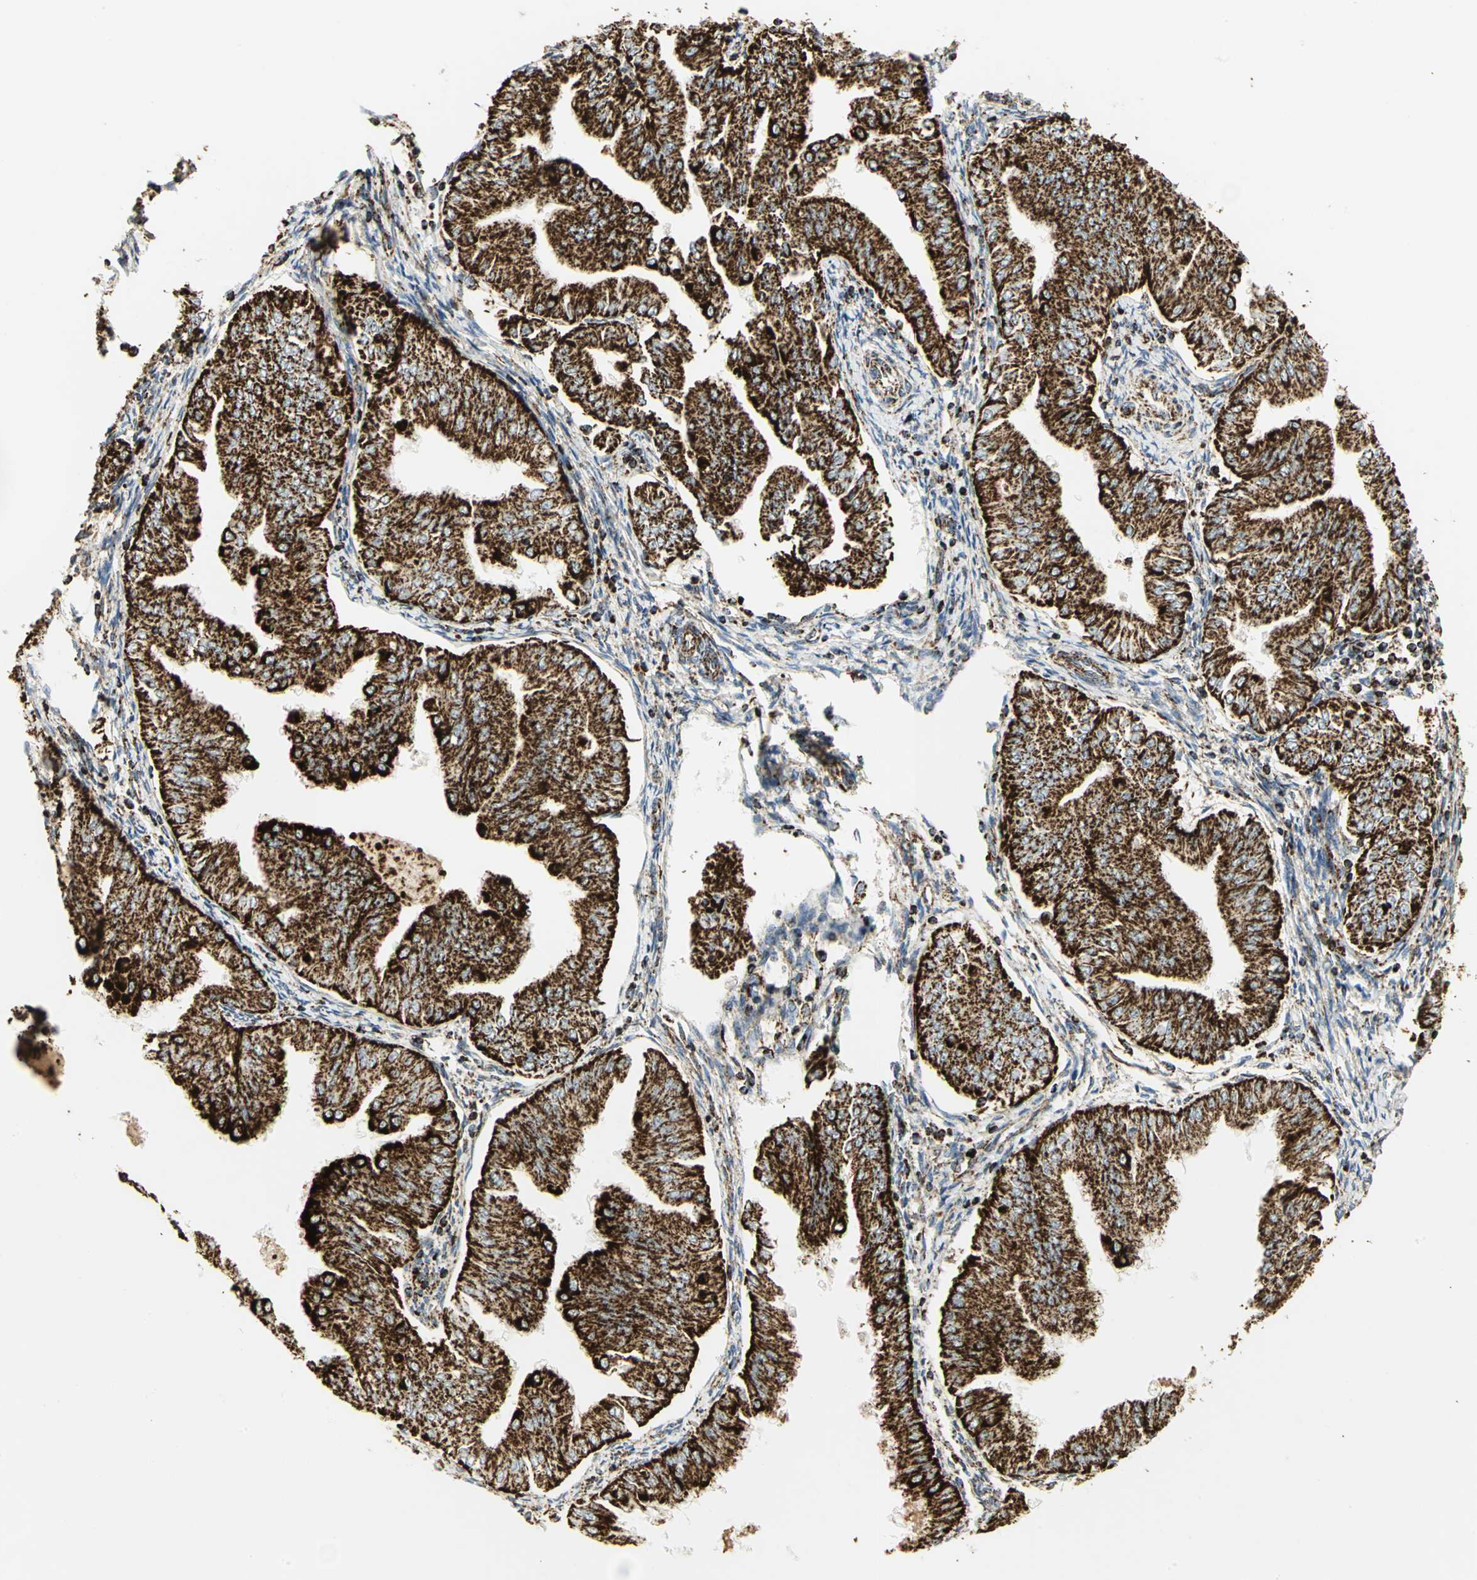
{"staining": {"intensity": "strong", "quantity": ">75%", "location": "cytoplasmic/membranous"}, "tissue": "endometrial cancer", "cell_type": "Tumor cells", "image_type": "cancer", "snomed": [{"axis": "morphology", "description": "Adenocarcinoma, NOS"}, {"axis": "topography", "description": "Endometrium"}], "caption": "An image showing strong cytoplasmic/membranous staining in approximately >75% of tumor cells in endometrial cancer, as visualized by brown immunohistochemical staining.", "gene": "VDAC1", "patient": {"sex": "female", "age": 53}}